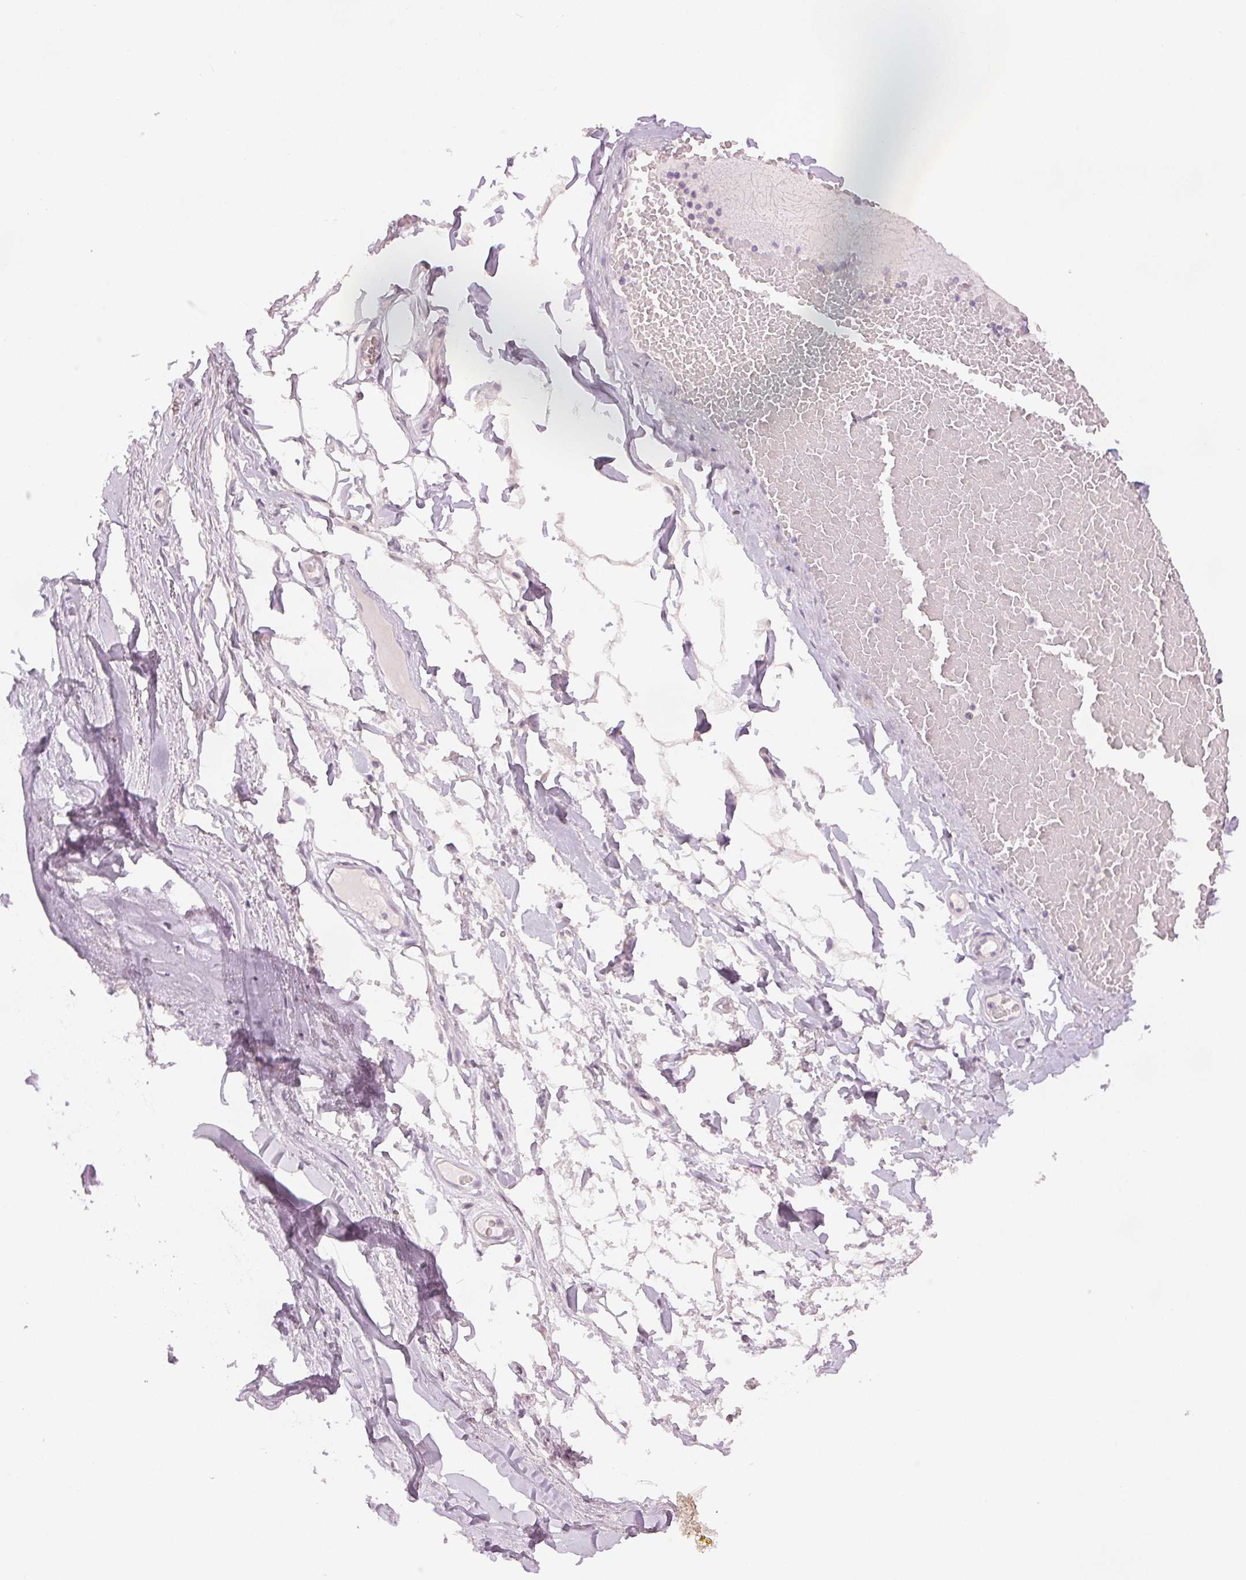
{"staining": {"intensity": "negative", "quantity": "none", "location": "none"}, "tissue": "adipose tissue", "cell_type": "Adipocytes", "image_type": "normal", "snomed": [{"axis": "morphology", "description": "Normal tissue, NOS"}, {"axis": "topography", "description": "Lymph node"}, {"axis": "topography", "description": "Cartilage tissue"}, {"axis": "topography", "description": "Nasopharynx"}], "caption": "A high-resolution micrograph shows IHC staining of benign adipose tissue, which reveals no significant positivity in adipocytes.", "gene": "SCGN", "patient": {"sex": "male", "age": 63}}